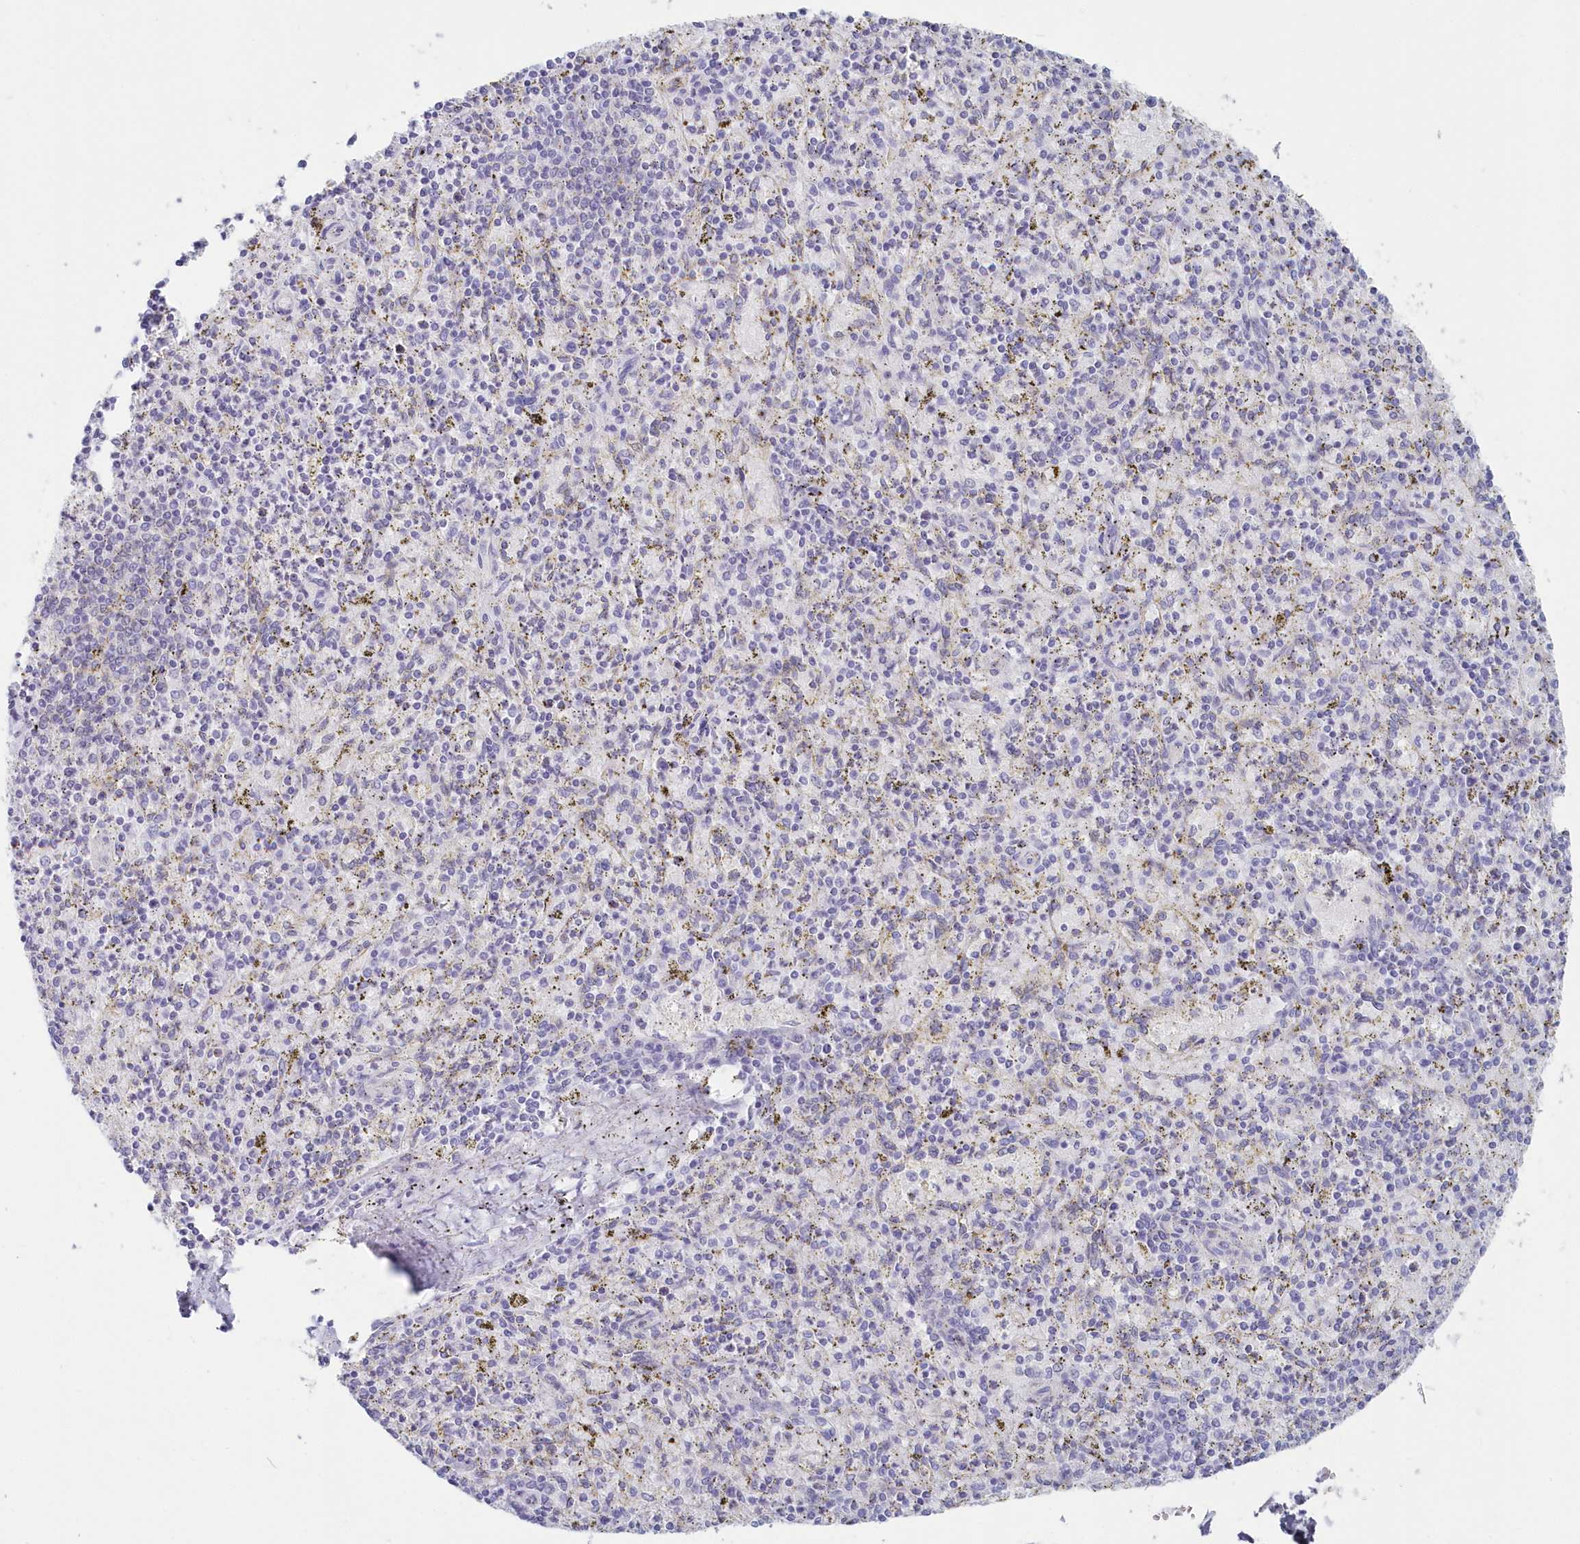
{"staining": {"intensity": "negative", "quantity": "none", "location": "none"}, "tissue": "spleen", "cell_type": "Cells in red pulp", "image_type": "normal", "snomed": [{"axis": "morphology", "description": "Normal tissue, NOS"}, {"axis": "topography", "description": "Spleen"}], "caption": "Immunohistochemistry (IHC) of unremarkable spleen shows no staining in cells in red pulp. The staining was performed using DAB (3,3'-diaminobenzidine) to visualize the protein expression in brown, while the nuclei were stained in blue with hematoxylin (Magnification: 20x).", "gene": "CSNK1G2", "patient": {"sex": "male", "age": 72}}